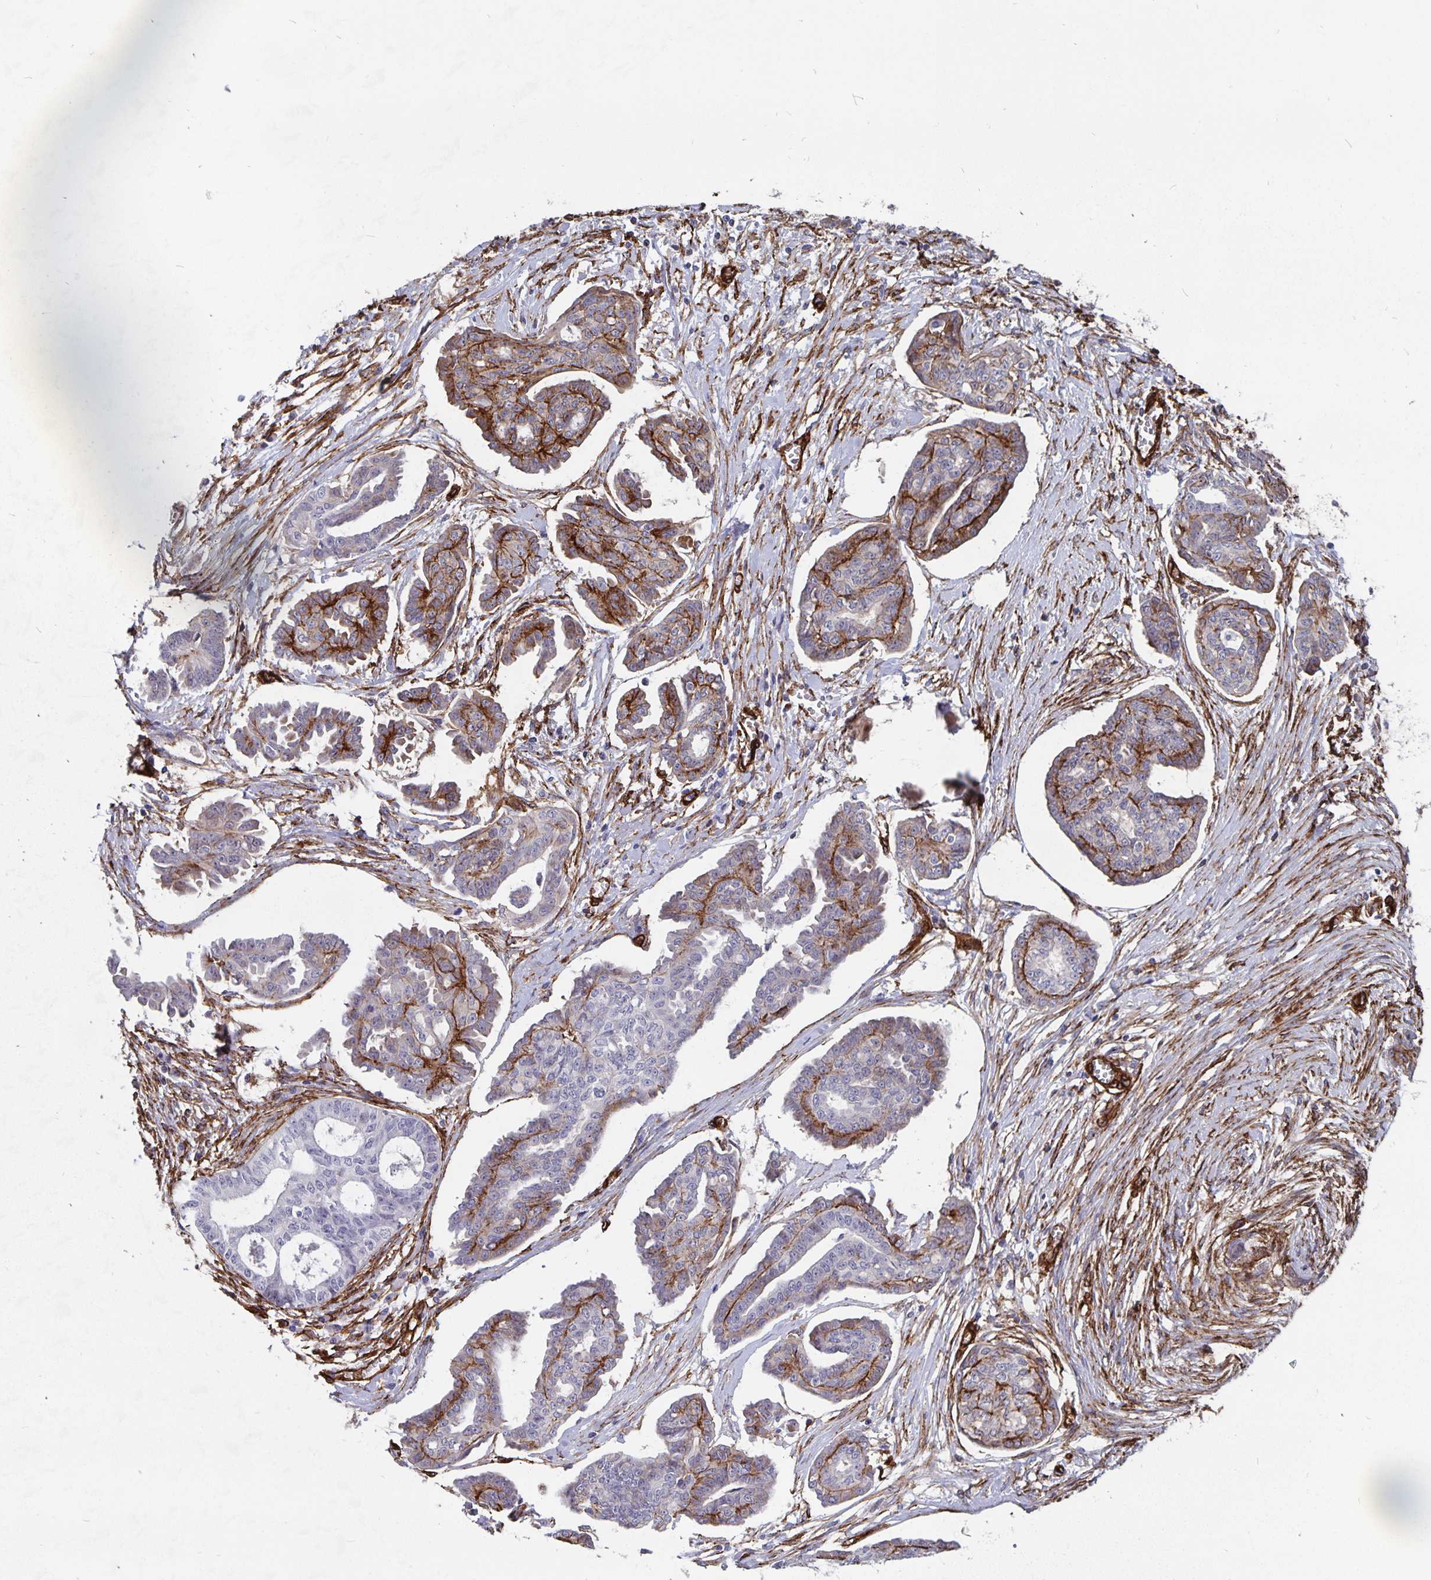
{"staining": {"intensity": "strong", "quantity": "<25%", "location": "cytoplasmic/membranous"}, "tissue": "ovarian cancer", "cell_type": "Tumor cells", "image_type": "cancer", "snomed": [{"axis": "morphology", "description": "Cystadenocarcinoma, serous, NOS"}, {"axis": "topography", "description": "Ovary"}], "caption": "Approximately <25% of tumor cells in human ovarian cancer (serous cystadenocarcinoma) display strong cytoplasmic/membranous protein staining as visualized by brown immunohistochemical staining.", "gene": "DCHS2", "patient": {"sex": "female", "age": 71}}